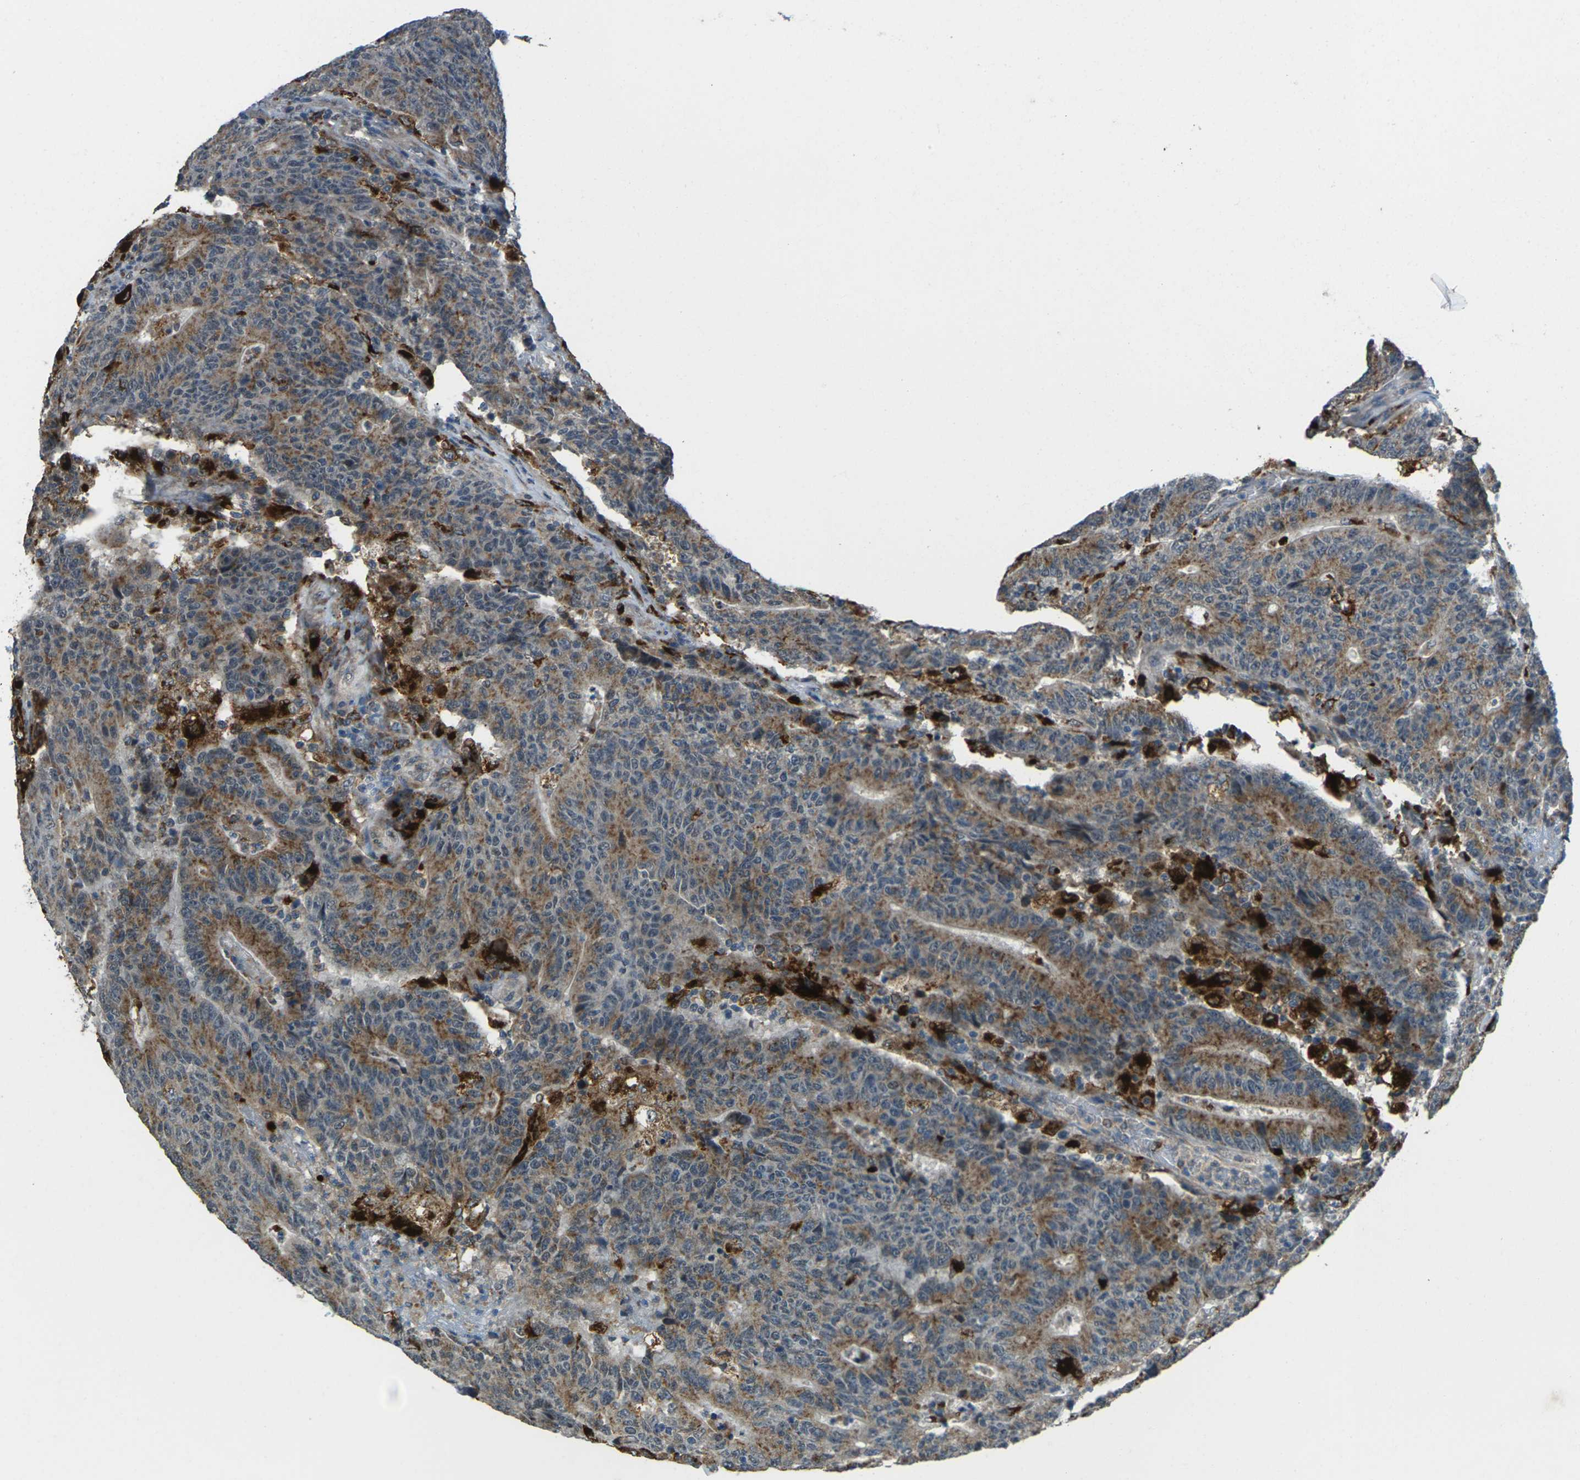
{"staining": {"intensity": "weak", "quantity": ">75%", "location": "cytoplasmic/membranous"}, "tissue": "colorectal cancer", "cell_type": "Tumor cells", "image_type": "cancer", "snomed": [{"axis": "morphology", "description": "Normal tissue, NOS"}, {"axis": "morphology", "description": "Adenocarcinoma, NOS"}, {"axis": "topography", "description": "Colon"}], "caption": "Colorectal cancer stained for a protein exhibits weak cytoplasmic/membranous positivity in tumor cells.", "gene": "SLC31A2", "patient": {"sex": "female", "age": 75}}